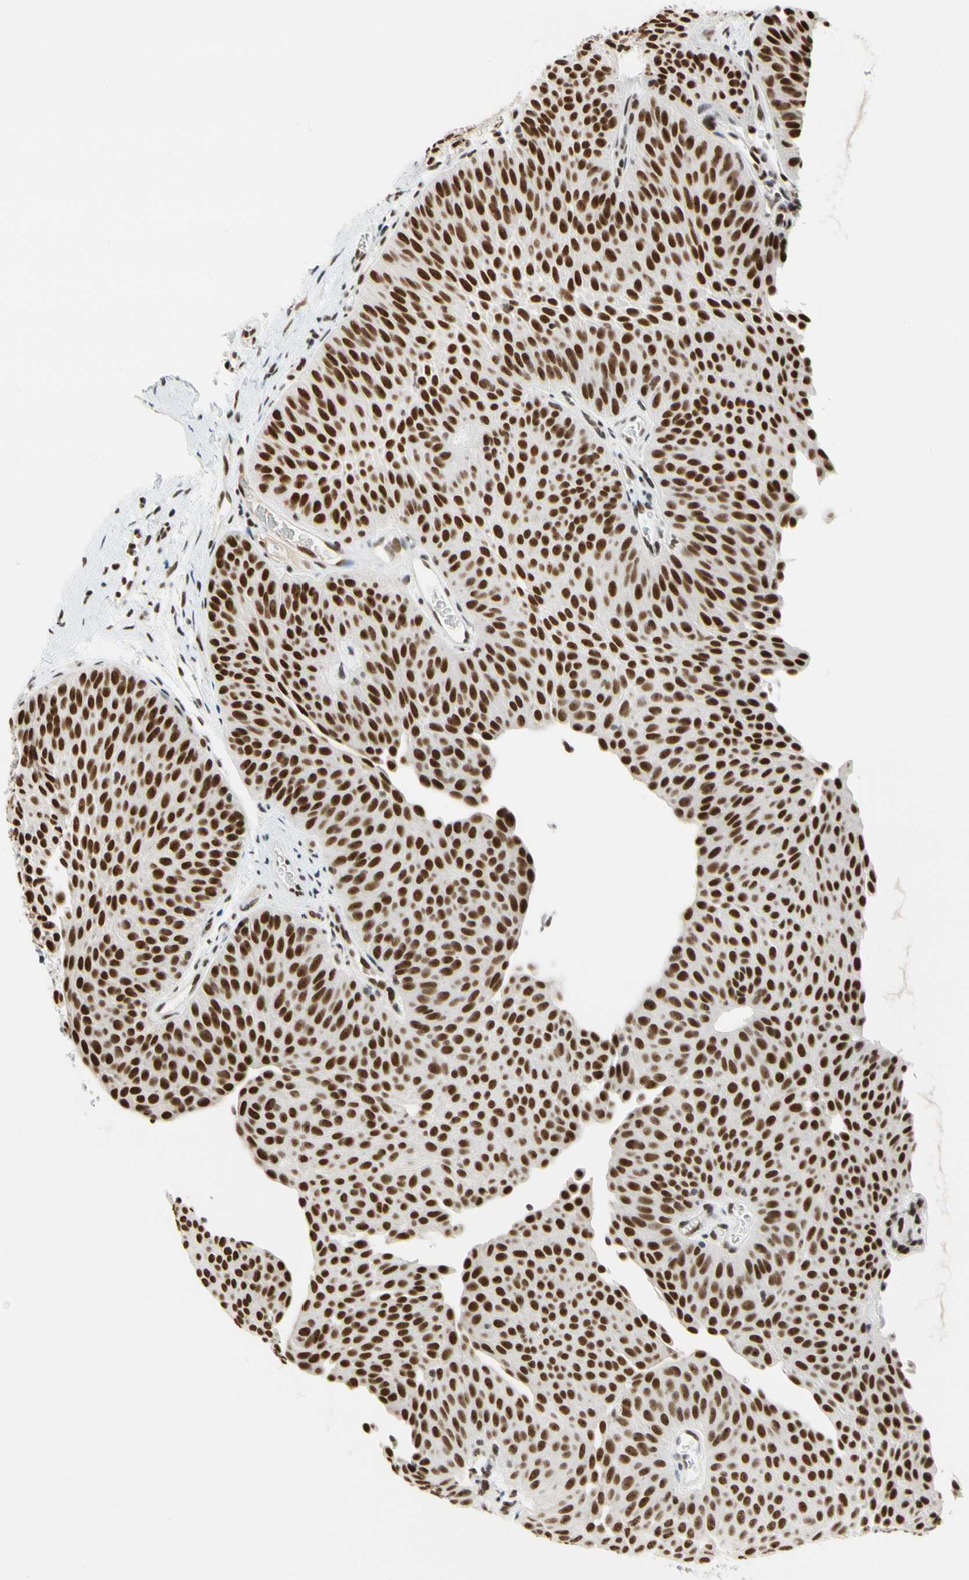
{"staining": {"intensity": "strong", "quantity": ">75%", "location": "nuclear"}, "tissue": "urothelial cancer", "cell_type": "Tumor cells", "image_type": "cancer", "snomed": [{"axis": "morphology", "description": "Urothelial carcinoma, Low grade"}, {"axis": "topography", "description": "Urinary bladder"}], "caption": "This is an image of IHC staining of low-grade urothelial carcinoma, which shows strong staining in the nuclear of tumor cells.", "gene": "ZSCAN16", "patient": {"sex": "female", "age": 60}}